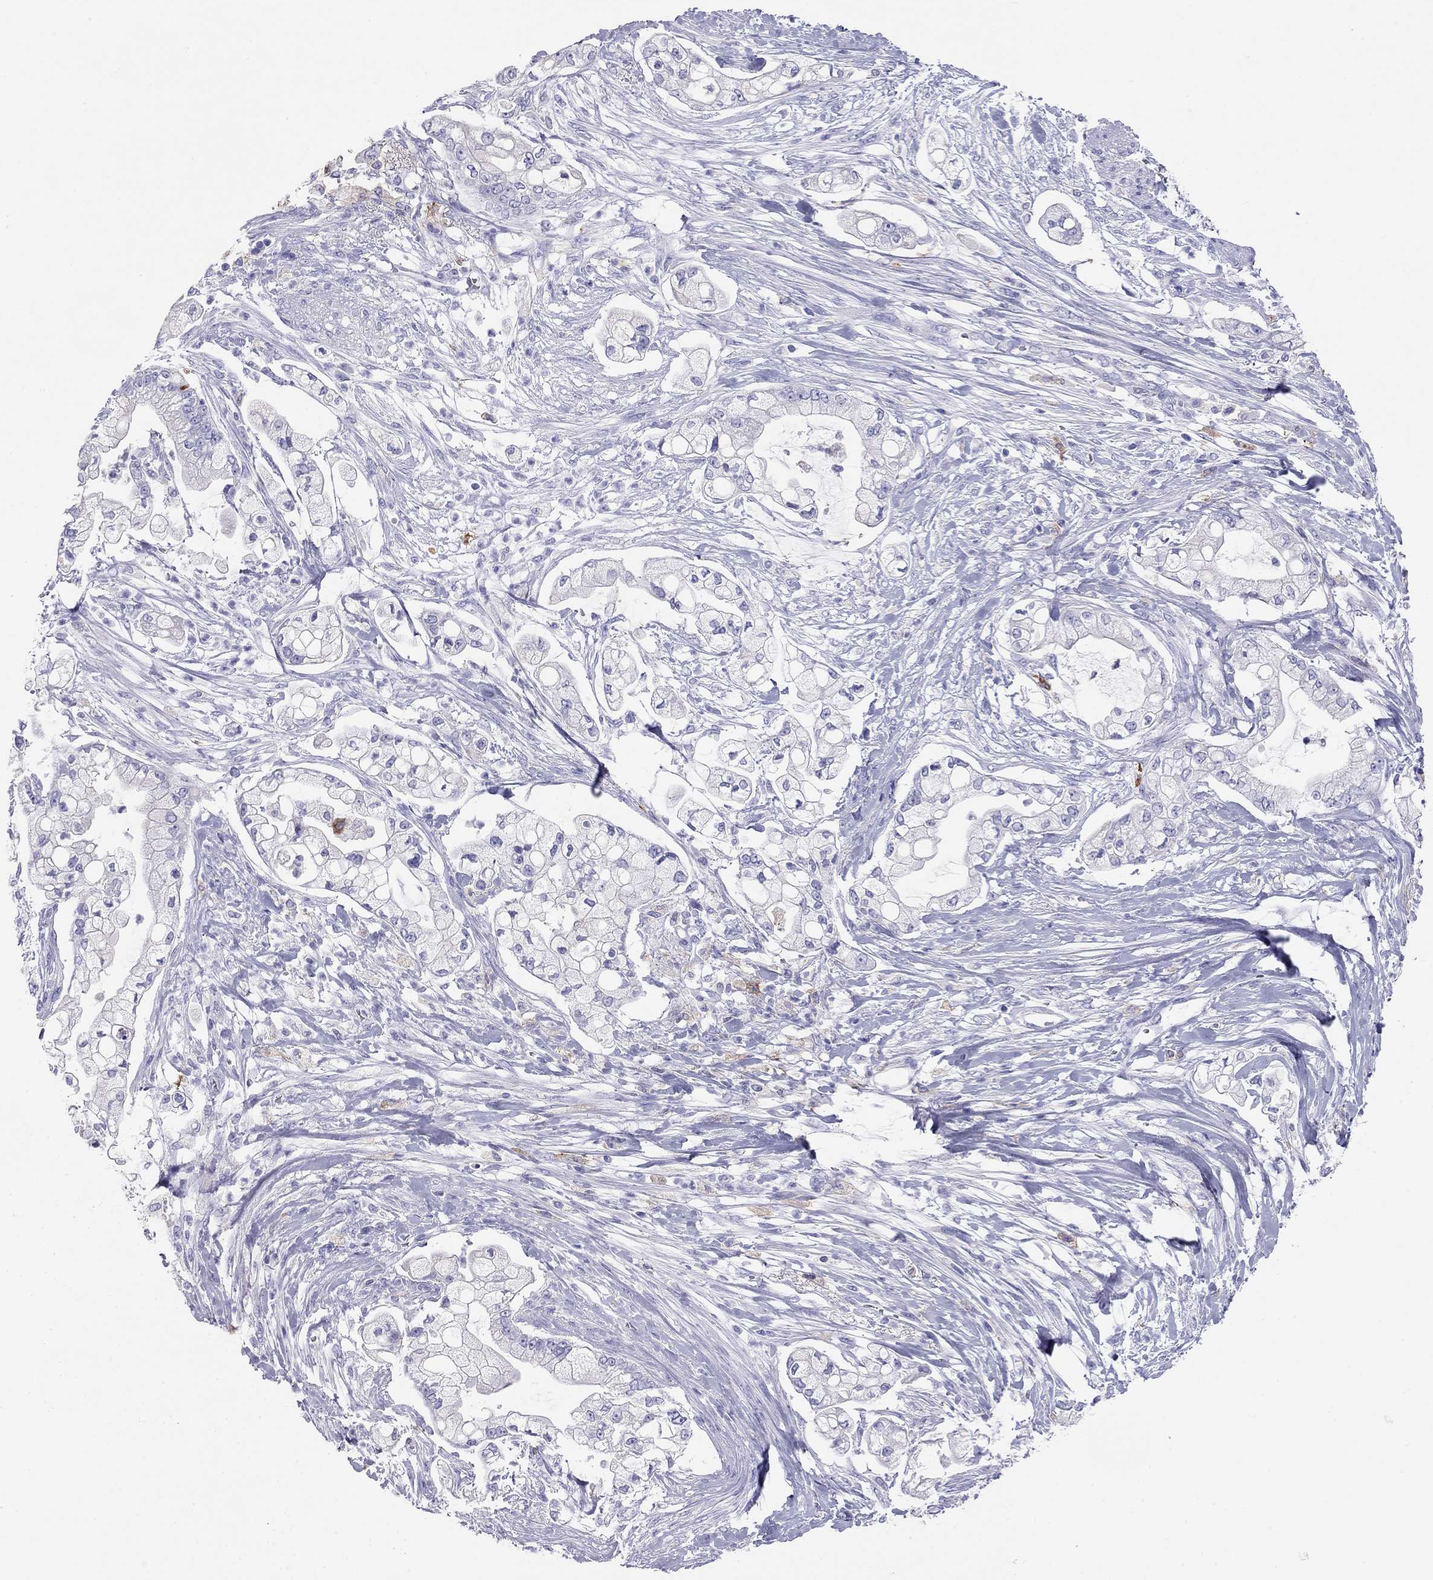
{"staining": {"intensity": "negative", "quantity": "none", "location": "none"}, "tissue": "pancreatic cancer", "cell_type": "Tumor cells", "image_type": "cancer", "snomed": [{"axis": "morphology", "description": "Adenocarcinoma, NOS"}, {"axis": "topography", "description": "Pancreas"}], "caption": "The histopathology image demonstrates no significant expression in tumor cells of adenocarcinoma (pancreatic). (IHC, brightfield microscopy, high magnification).", "gene": "HLA-DQB2", "patient": {"sex": "female", "age": 69}}